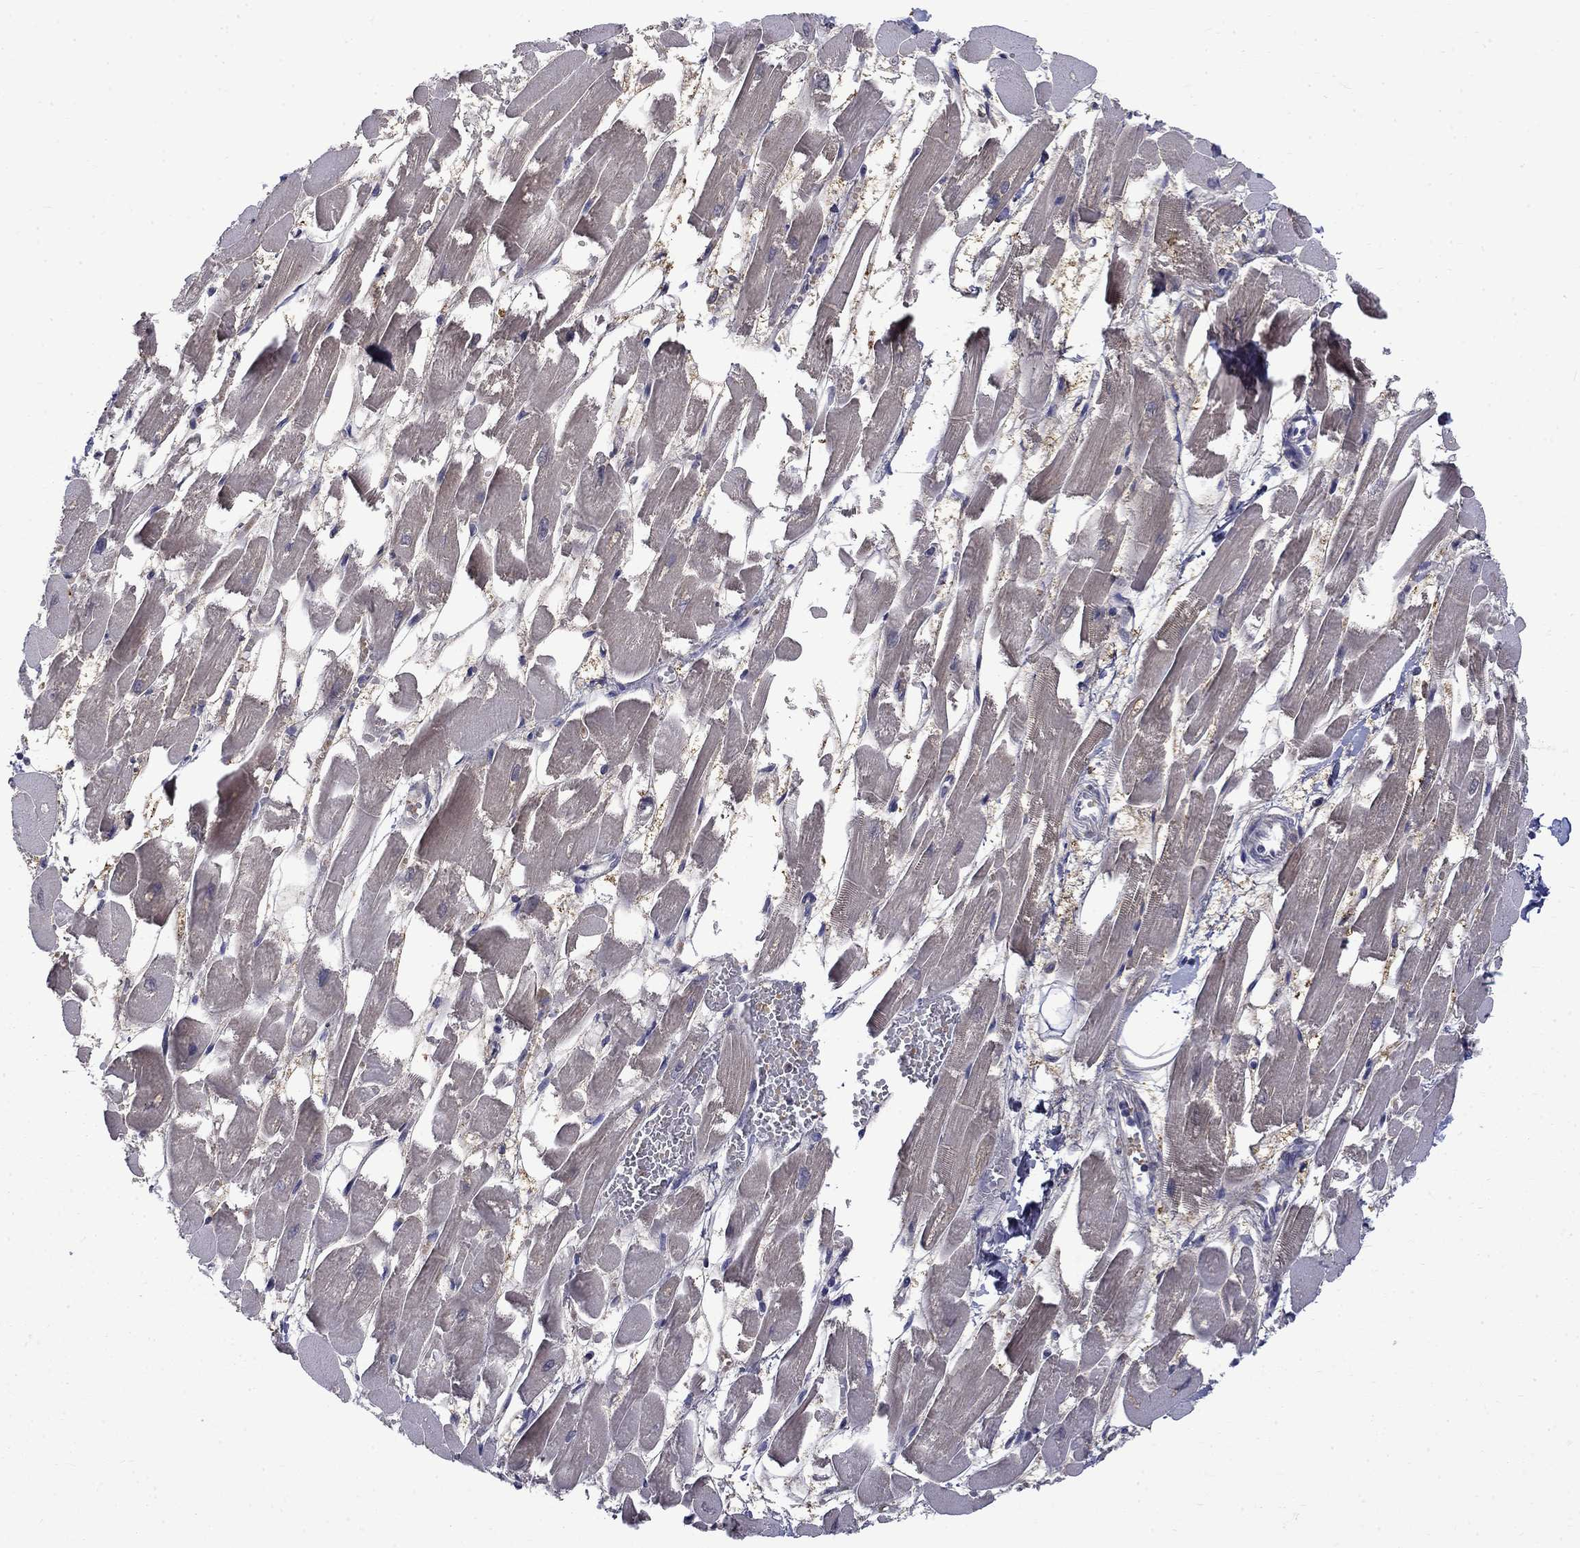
{"staining": {"intensity": "moderate", "quantity": "<25%", "location": "cytoplasmic/membranous"}, "tissue": "heart muscle", "cell_type": "Cardiomyocytes", "image_type": "normal", "snomed": [{"axis": "morphology", "description": "Normal tissue, NOS"}, {"axis": "topography", "description": "Heart"}], "caption": "Protein staining of benign heart muscle exhibits moderate cytoplasmic/membranous expression in about <25% of cardiomyocytes. (Brightfield microscopy of DAB IHC at high magnification).", "gene": "PCBP2", "patient": {"sex": "female", "age": 52}}